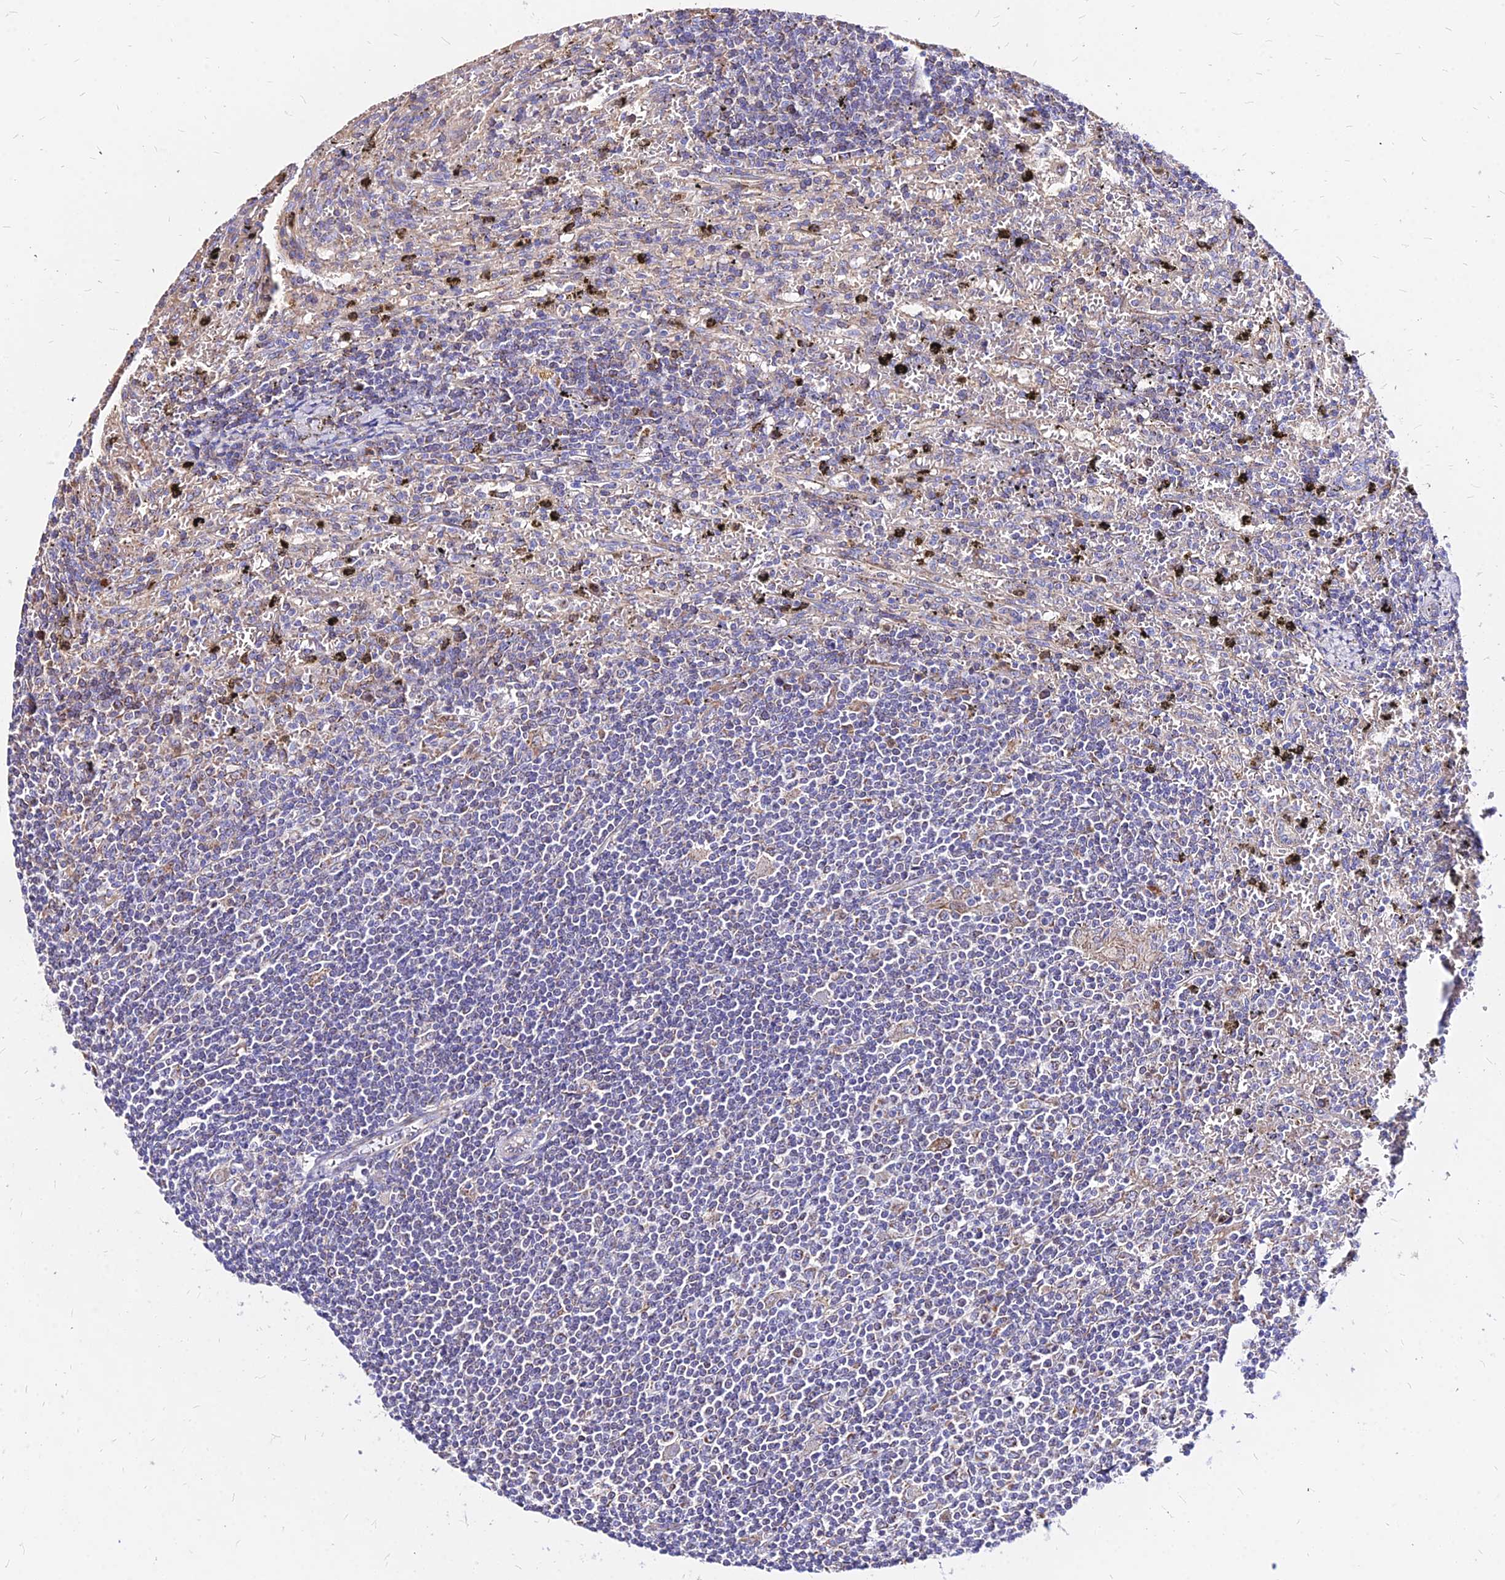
{"staining": {"intensity": "negative", "quantity": "none", "location": "none"}, "tissue": "lymphoma", "cell_type": "Tumor cells", "image_type": "cancer", "snomed": [{"axis": "morphology", "description": "Malignant lymphoma, non-Hodgkin's type, Low grade"}, {"axis": "topography", "description": "Spleen"}], "caption": "This is an IHC histopathology image of human lymphoma. There is no positivity in tumor cells.", "gene": "MRPL3", "patient": {"sex": "male", "age": 76}}